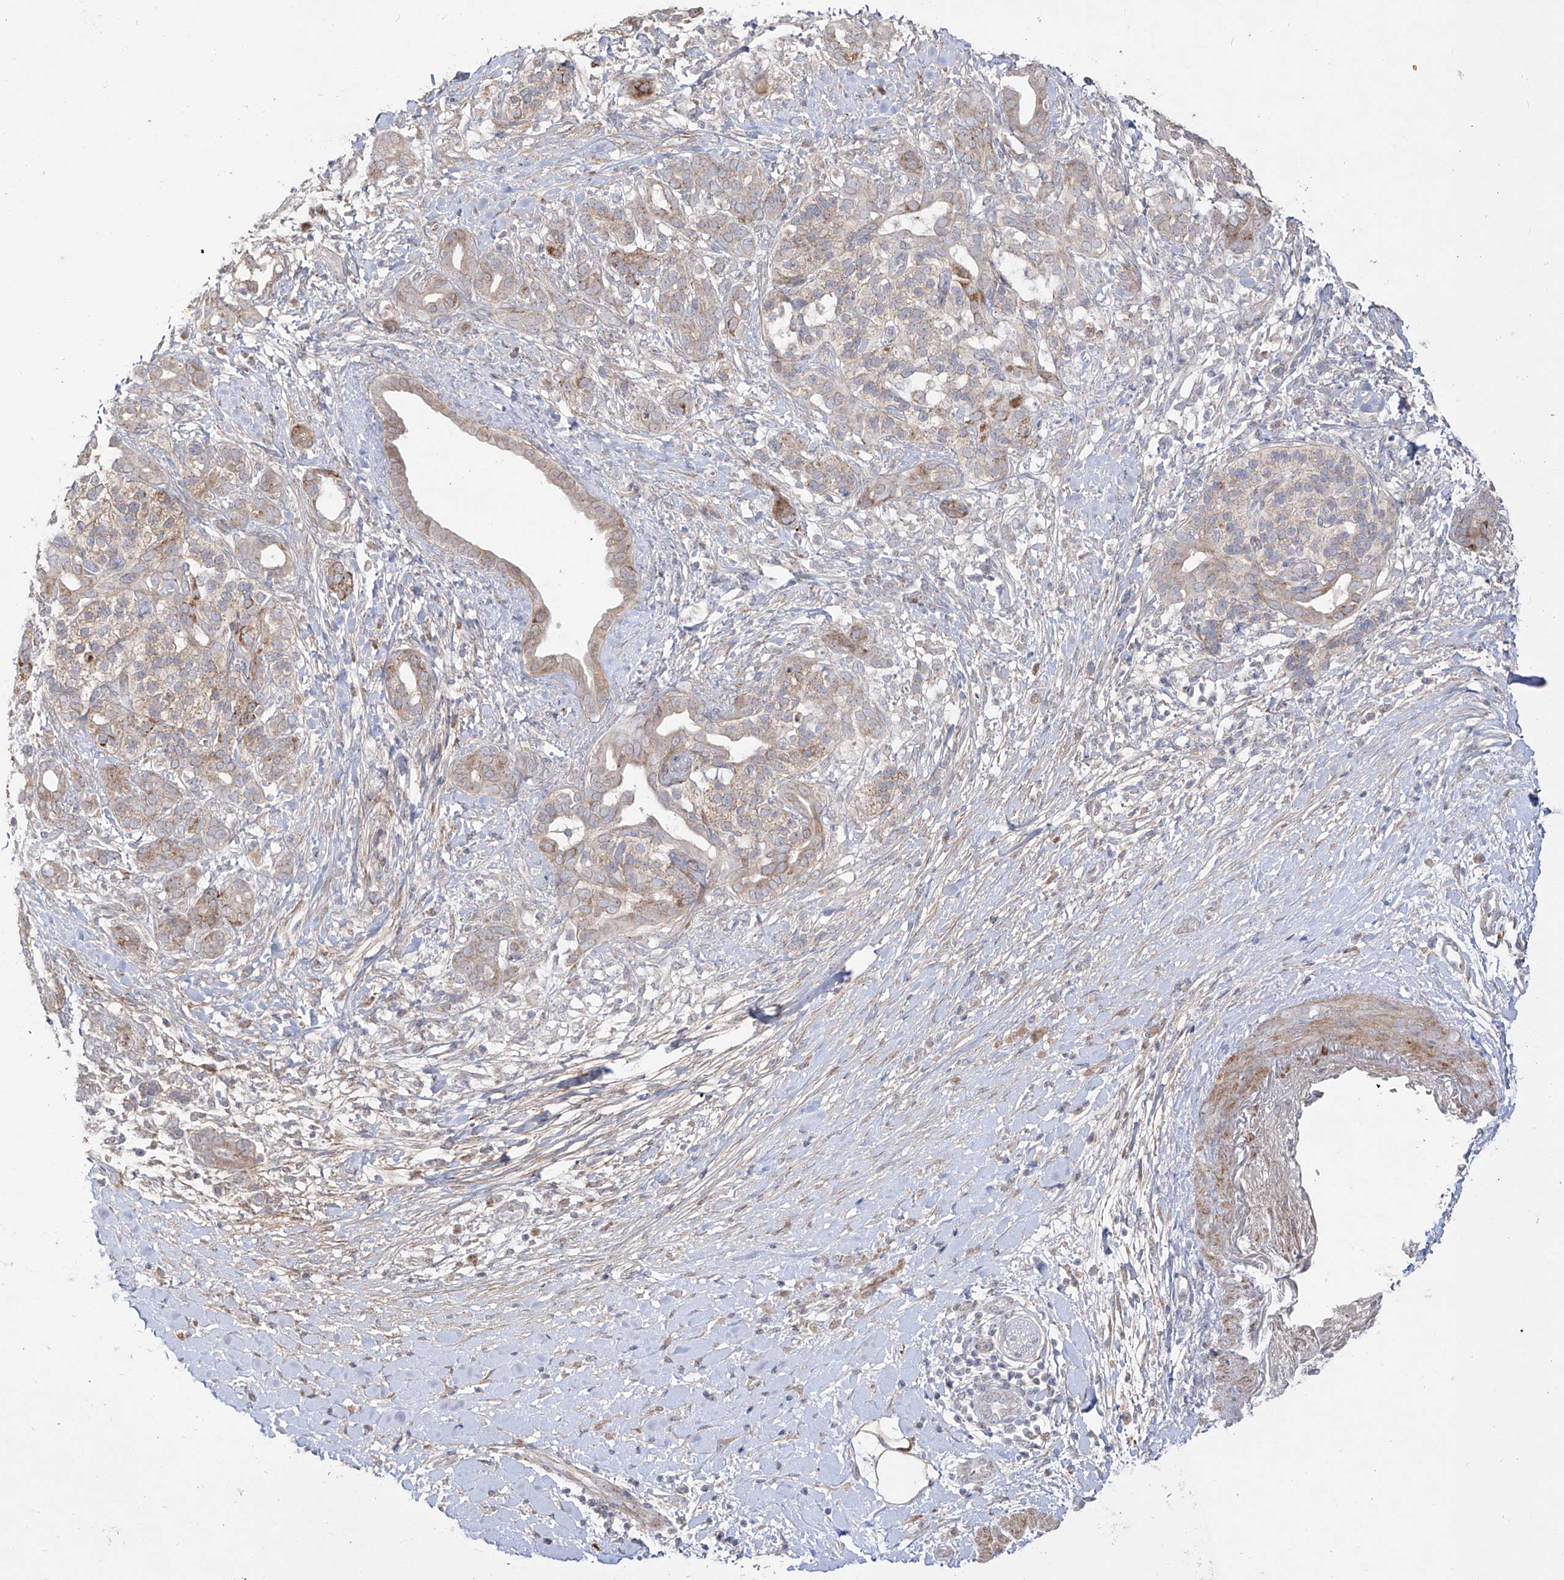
{"staining": {"intensity": "weak", "quantity": "25%-75%", "location": "cytoplasmic/membranous"}, "tissue": "pancreatic cancer", "cell_type": "Tumor cells", "image_type": "cancer", "snomed": [{"axis": "morphology", "description": "Adenocarcinoma, NOS"}, {"axis": "topography", "description": "Pancreas"}], "caption": "Immunohistochemical staining of human pancreatic cancer exhibits low levels of weak cytoplasmic/membranous positivity in approximately 25%-75% of tumor cells.", "gene": "YKT6", "patient": {"sex": "male", "age": 58}}